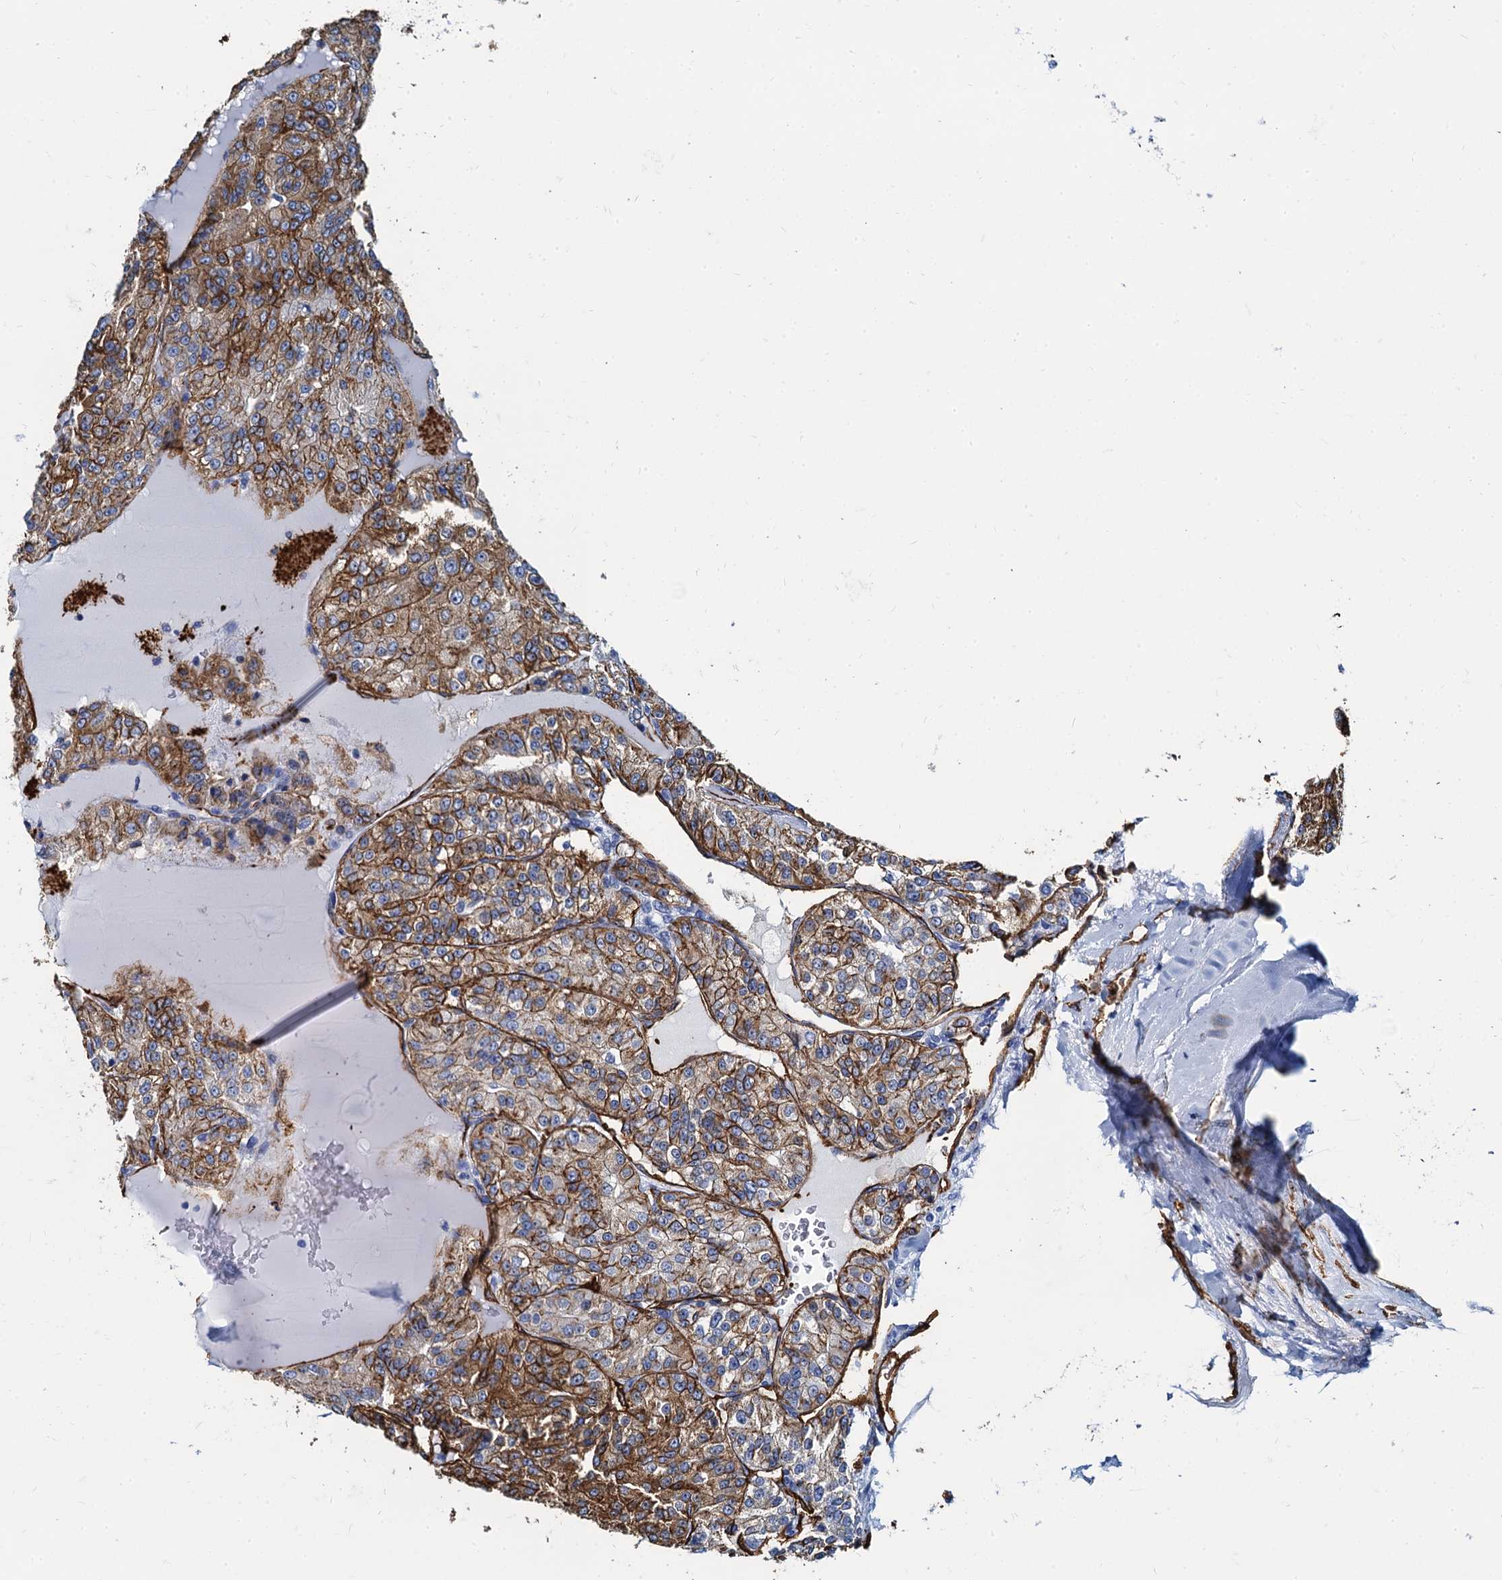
{"staining": {"intensity": "moderate", "quantity": ">75%", "location": "cytoplasmic/membranous"}, "tissue": "renal cancer", "cell_type": "Tumor cells", "image_type": "cancer", "snomed": [{"axis": "morphology", "description": "Adenocarcinoma, NOS"}, {"axis": "topography", "description": "Kidney"}], "caption": "This photomicrograph shows renal cancer (adenocarcinoma) stained with immunohistochemistry to label a protein in brown. The cytoplasmic/membranous of tumor cells show moderate positivity for the protein. Nuclei are counter-stained blue.", "gene": "CAVIN2", "patient": {"sex": "female", "age": 63}}